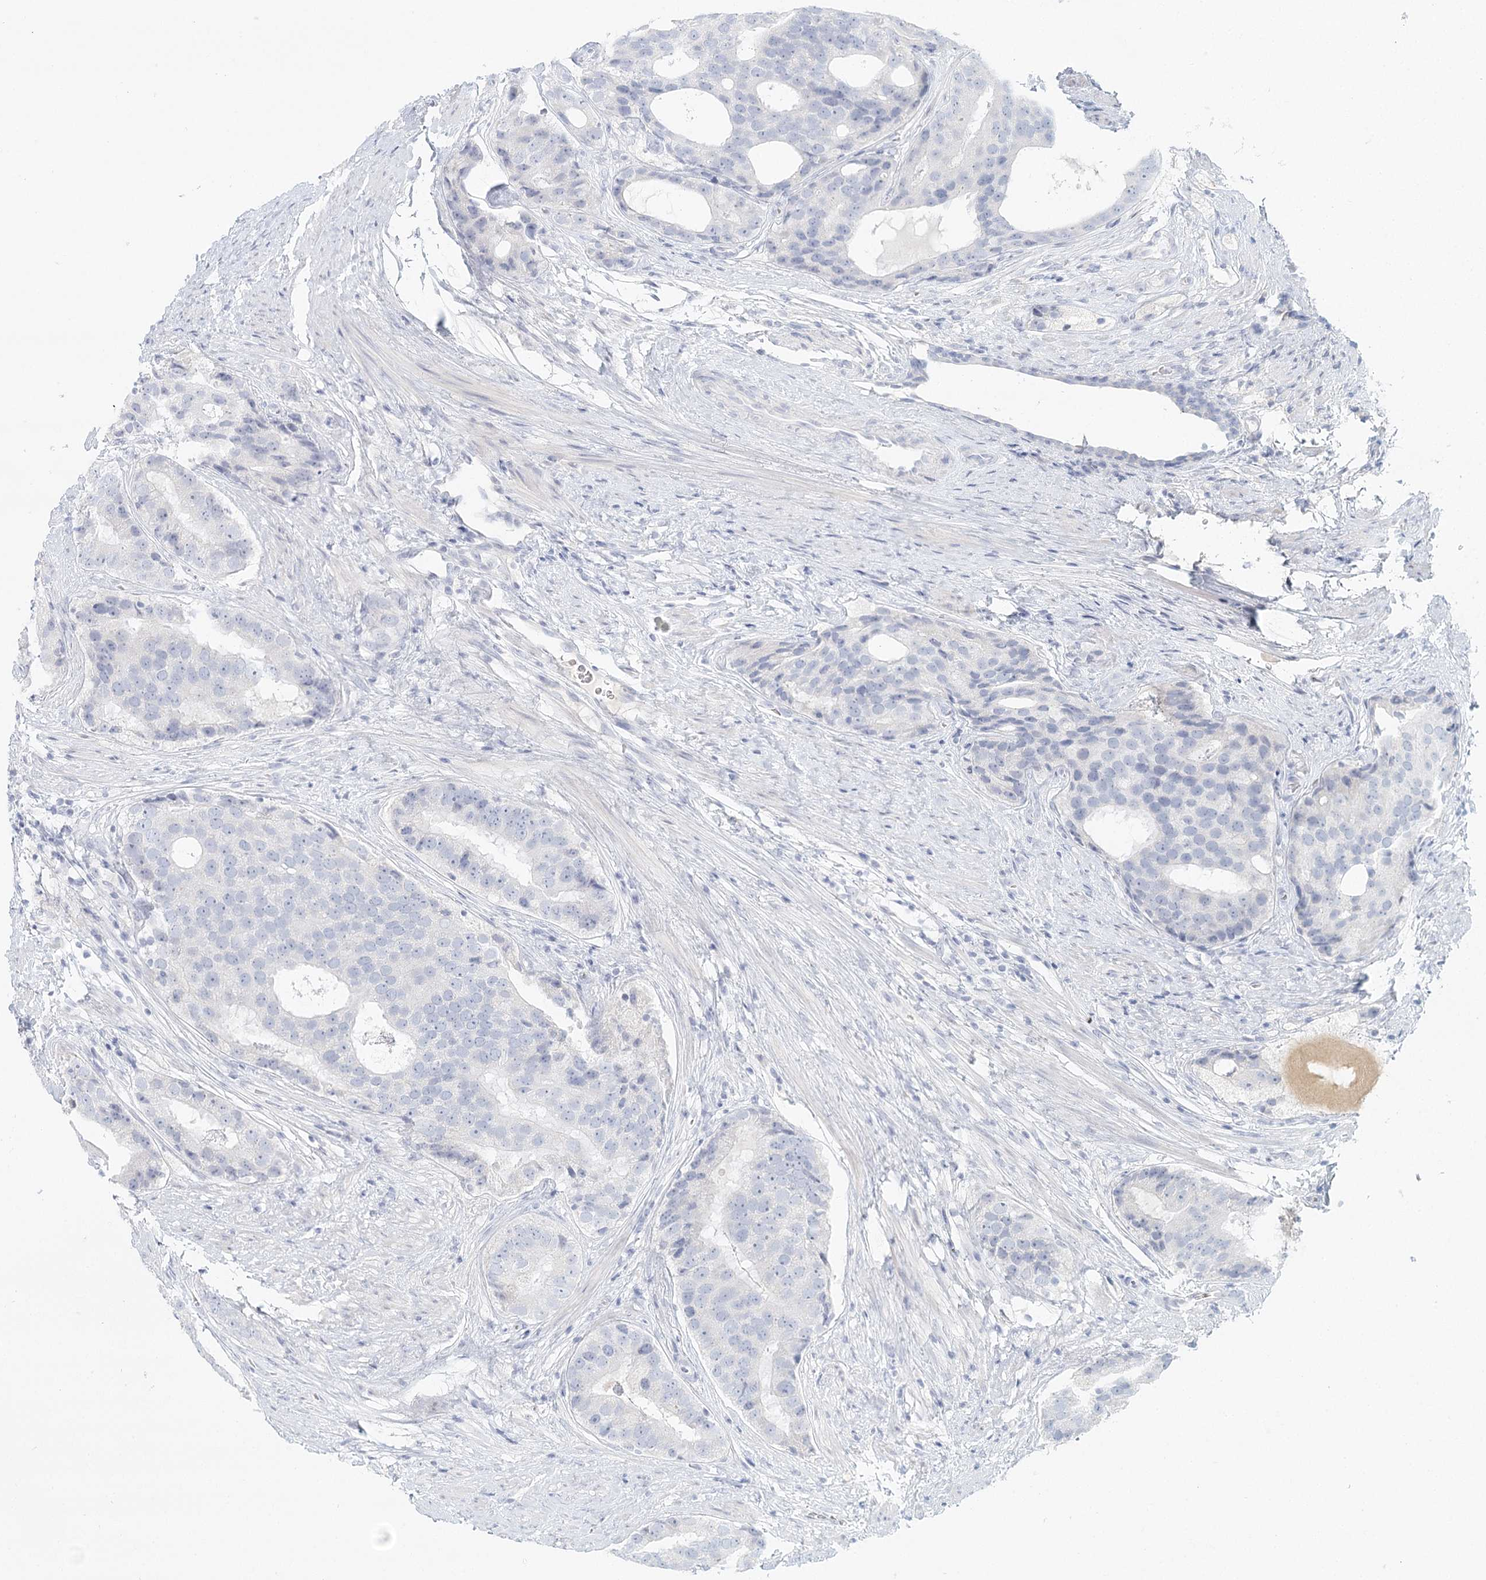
{"staining": {"intensity": "negative", "quantity": "none", "location": "none"}, "tissue": "prostate cancer", "cell_type": "Tumor cells", "image_type": "cancer", "snomed": [{"axis": "morphology", "description": "Adenocarcinoma, High grade"}, {"axis": "topography", "description": "Prostate"}], "caption": "There is no significant positivity in tumor cells of prostate adenocarcinoma (high-grade). The staining was performed using DAB to visualize the protein expression in brown, while the nuclei were stained in blue with hematoxylin (Magnification: 20x).", "gene": "DMGDH", "patient": {"sex": "male", "age": 56}}